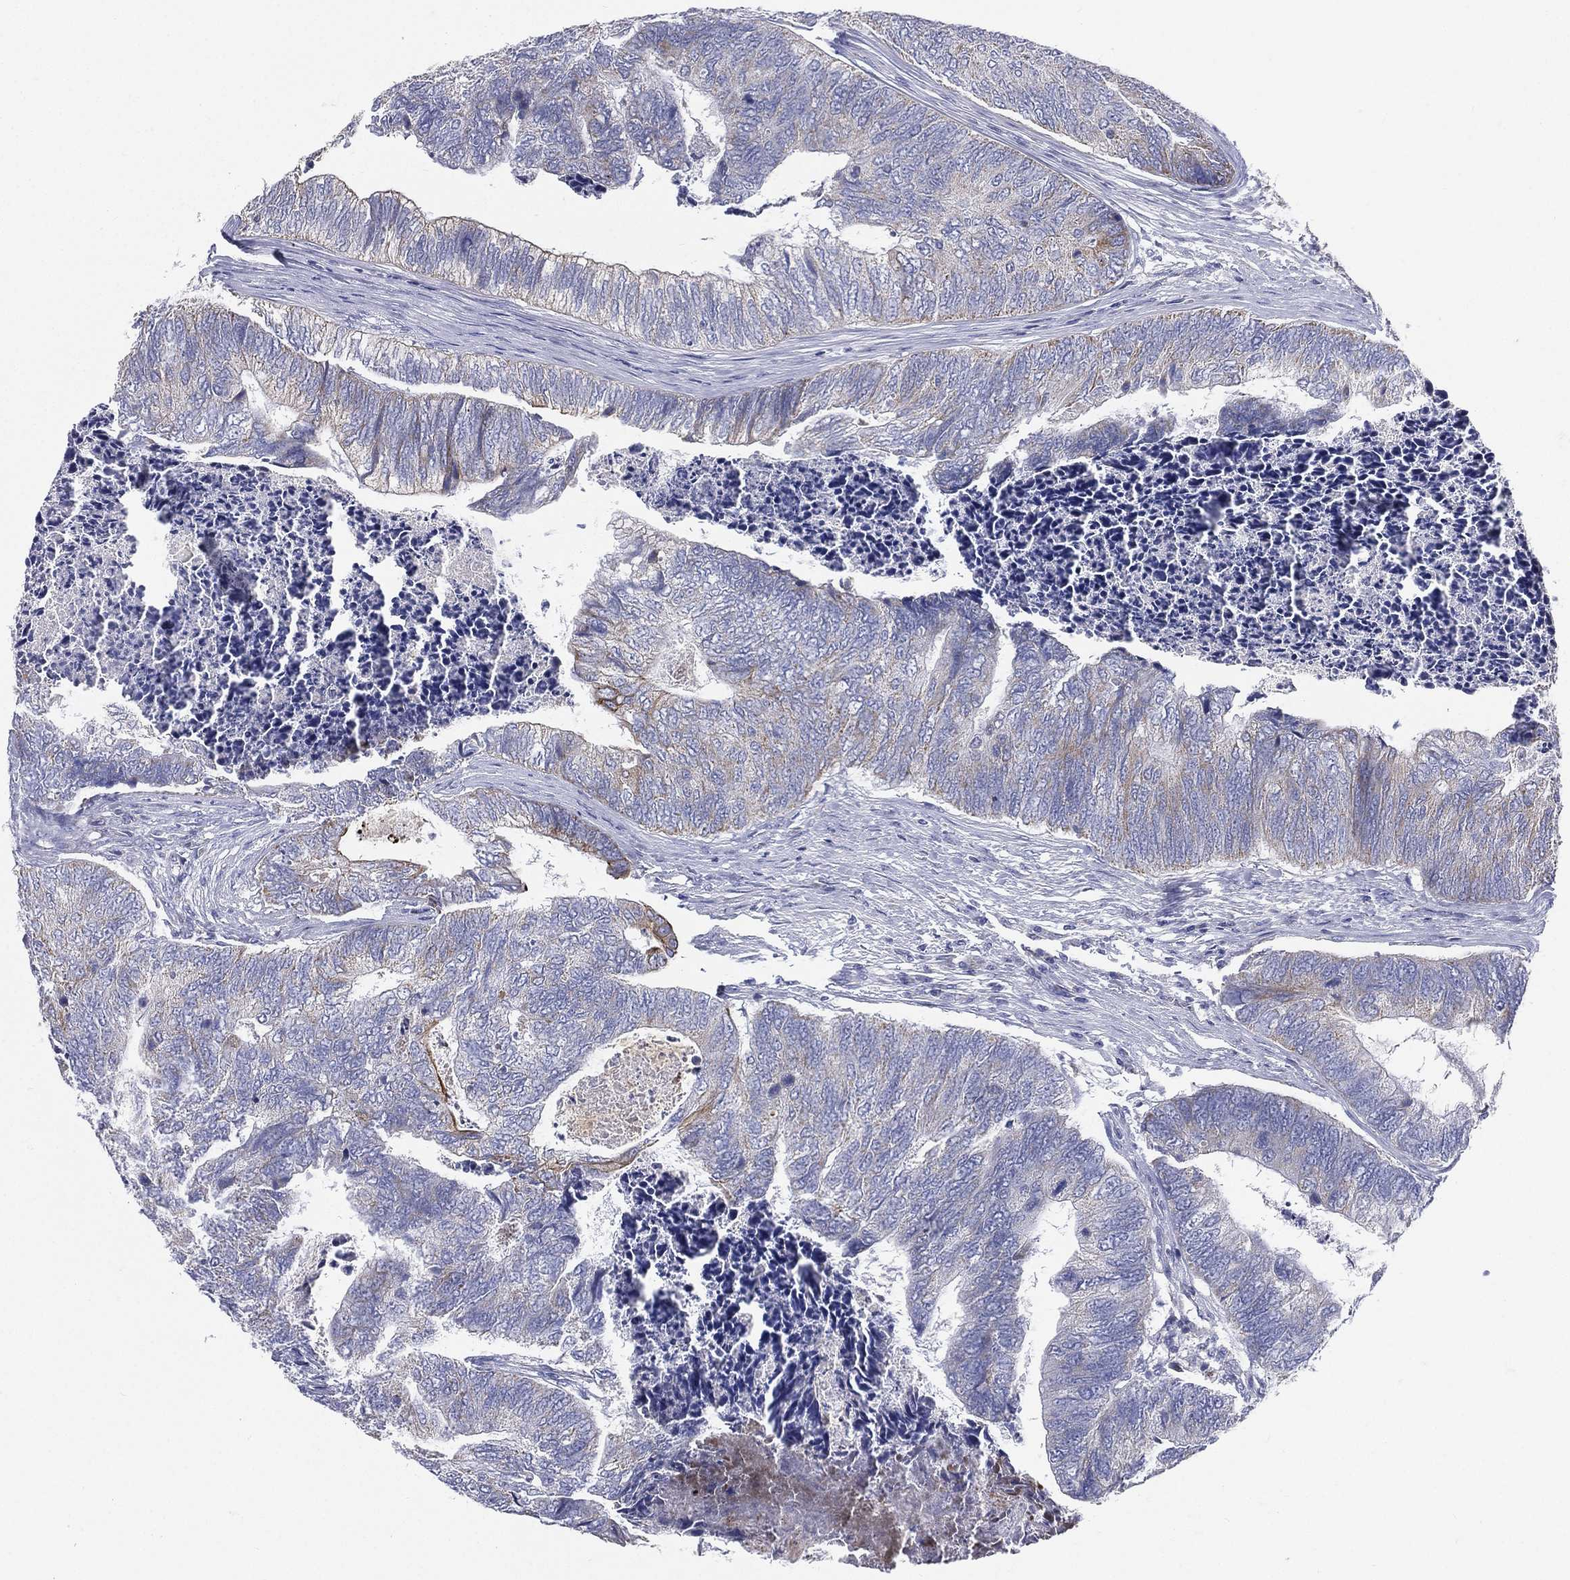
{"staining": {"intensity": "negative", "quantity": "none", "location": "none"}, "tissue": "colorectal cancer", "cell_type": "Tumor cells", "image_type": "cancer", "snomed": [{"axis": "morphology", "description": "Adenocarcinoma, NOS"}, {"axis": "topography", "description": "Colon"}], "caption": "Colorectal cancer (adenocarcinoma) stained for a protein using immunohistochemistry displays no staining tumor cells.", "gene": "PWWP3A", "patient": {"sex": "female", "age": 67}}